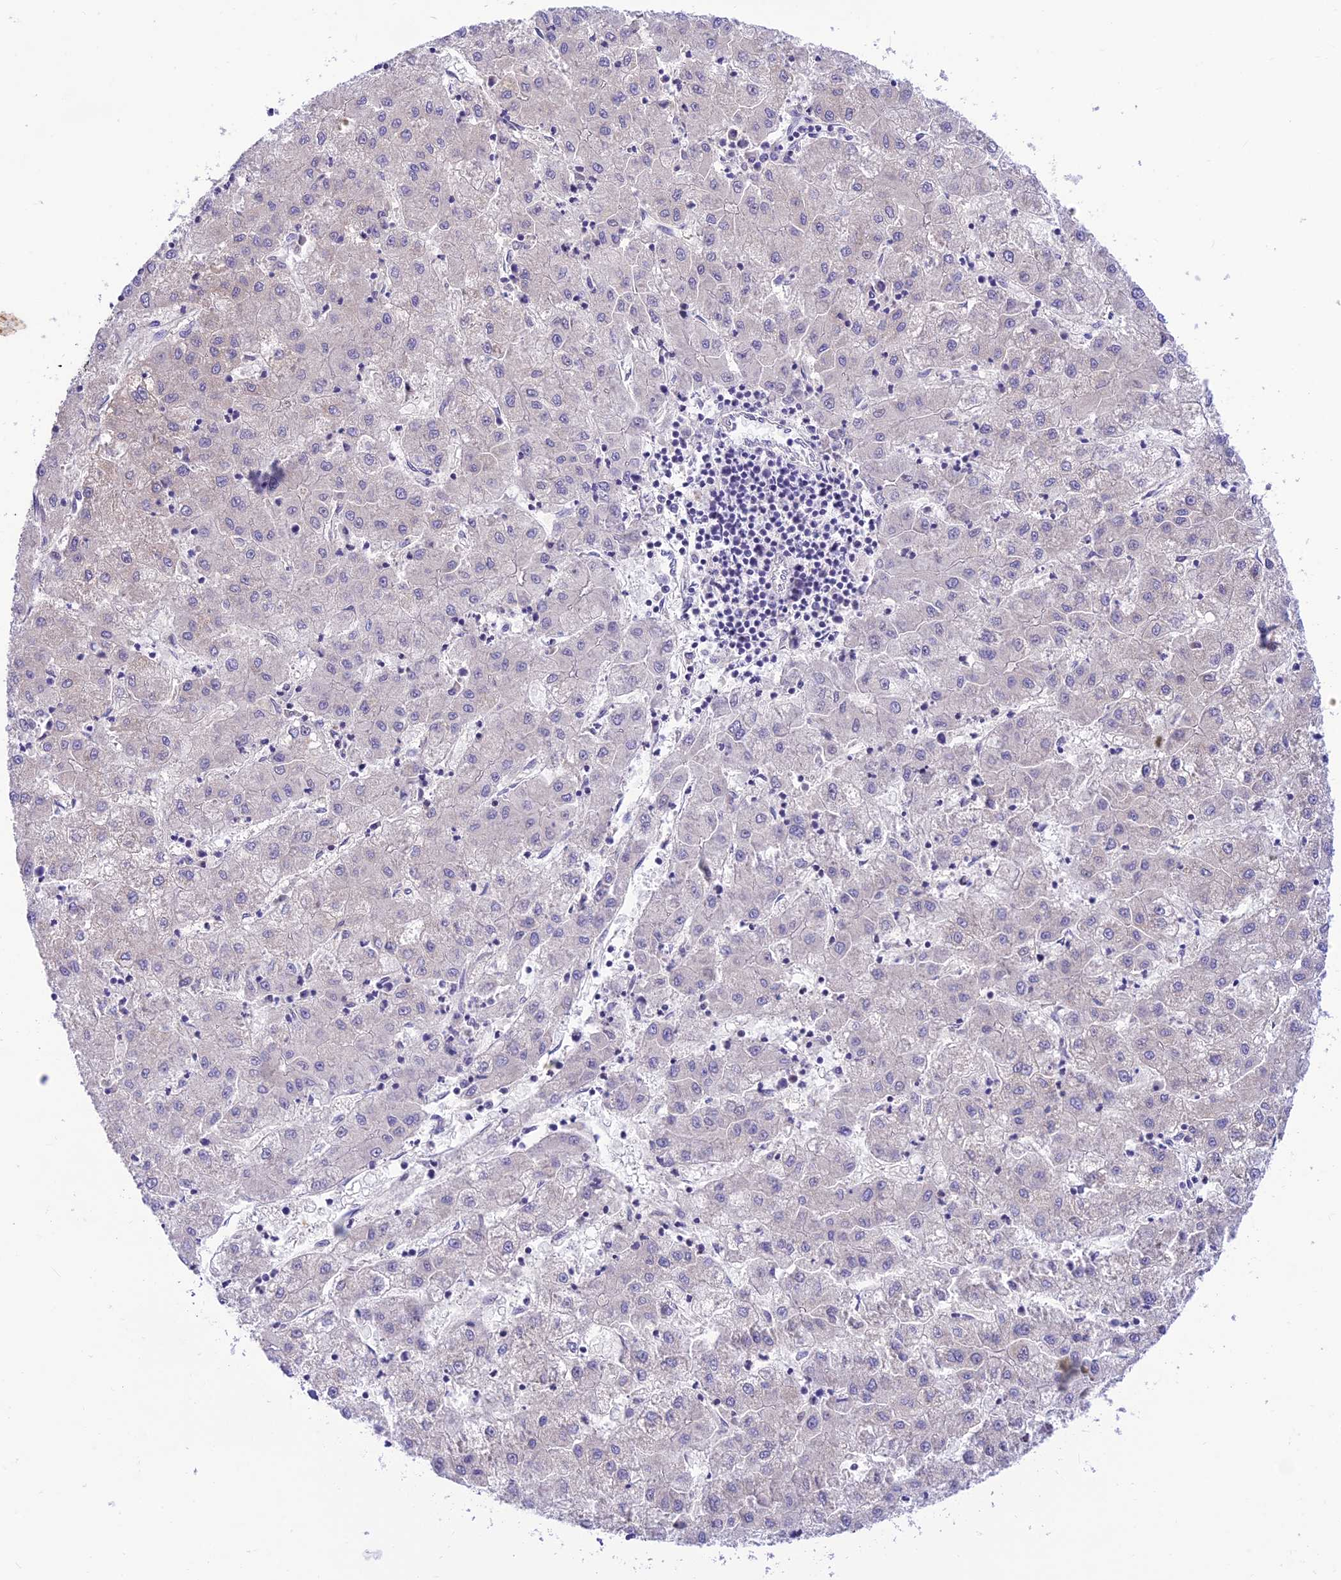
{"staining": {"intensity": "negative", "quantity": "none", "location": "none"}, "tissue": "liver cancer", "cell_type": "Tumor cells", "image_type": "cancer", "snomed": [{"axis": "morphology", "description": "Carcinoma, Hepatocellular, NOS"}, {"axis": "topography", "description": "Liver"}], "caption": "This histopathology image is of liver cancer (hepatocellular carcinoma) stained with IHC to label a protein in brown with the nuclei are counter-stained blue. There is no staining in tumor cells.", "gene": "FAM186B", "patient": {"sex": "male", "age": 72}}